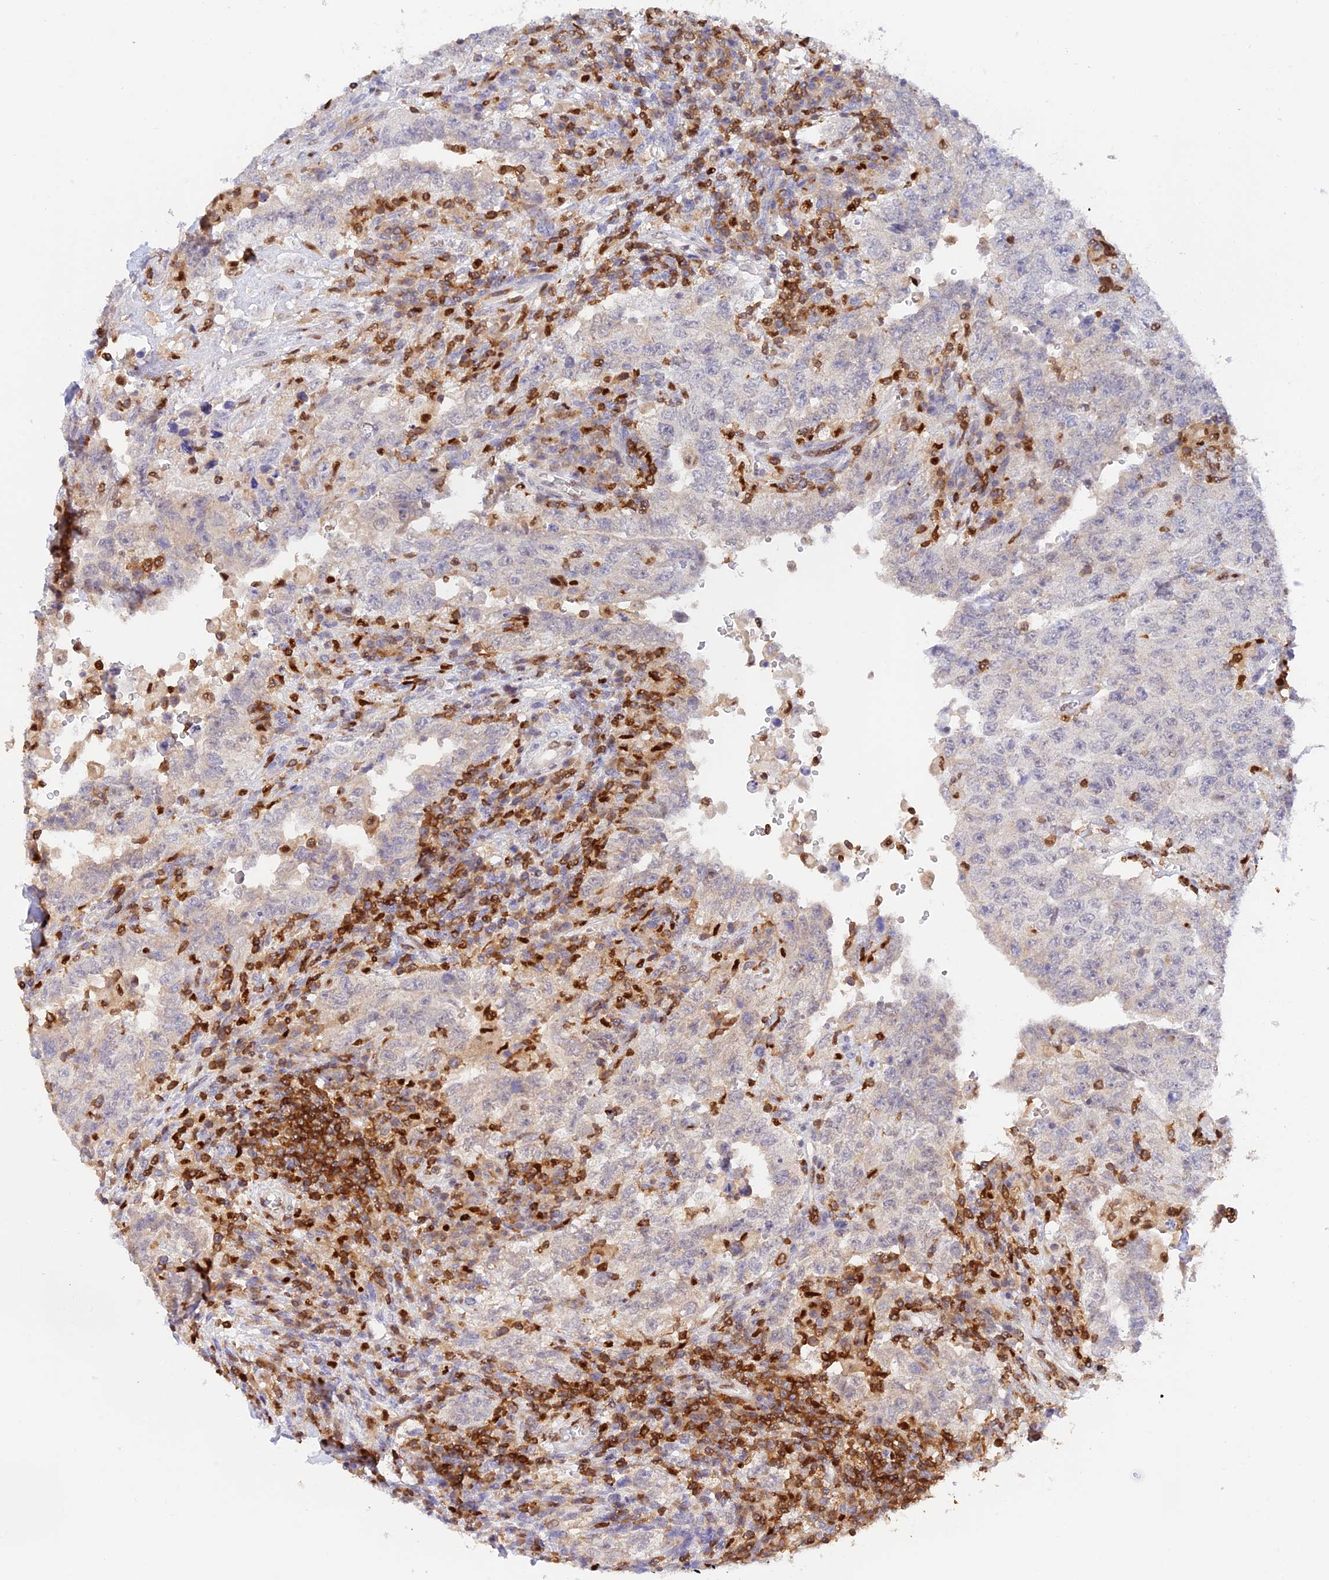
{"staining": {"intensity": "negative", "quantity": "none", "location": "none"}, "tissue": "testis cancer", "cell_type": "Tumor cells", "image_type": "cancer", "snomed": [{"axis": "morphology", "description": "Carcinoma, Embryonal, NOS"}, {"axis": "topography", "description": "Testis"}], "caption": "Tumor cells are negative for brown protein staining in testis embryonal carcinoma.", "gene": "DENND1C", "patient": {"sex": "male", "age": 26}}